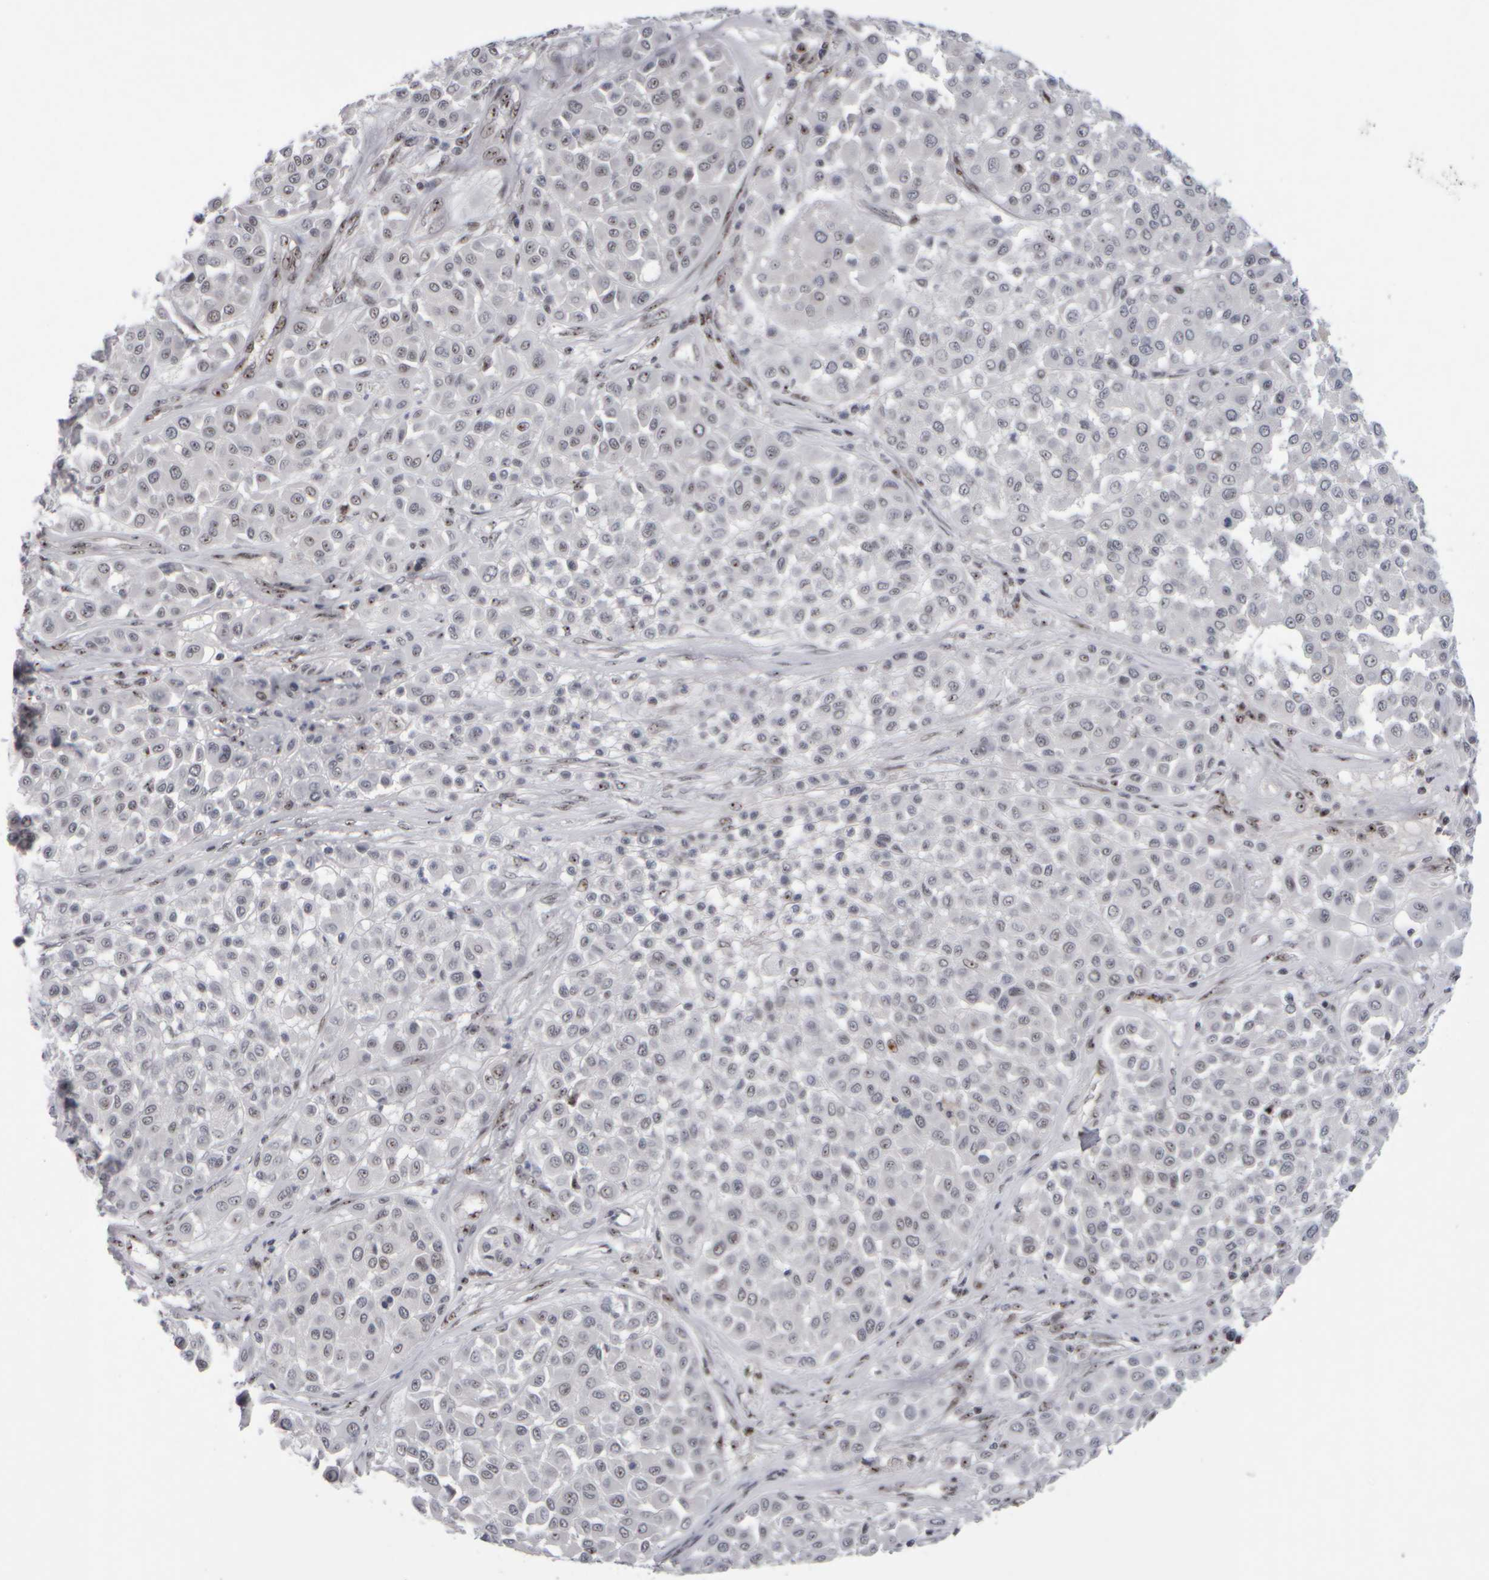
{"staining": {"intensity": "negative", "quantity": "none", "location": "none"}, "tissue": "melanoma", "cell_type": "Tumor cells", "image_type": "cancer", "snomed": [{"axis": "morphology", "description": "Malignant melanoma, Metastatic site"}, {"axis": "topography", "description": "Soft tissue"}], "caption": "Immunohistochemistry (IHC) histopathology image of neoplastic tissue: human malignant melanoma (metastatic site) stained with DAB shows no significant protein staining in tumor cells.", "gene": "SURF6", "patient": {"sex": "male", "age": 41}}